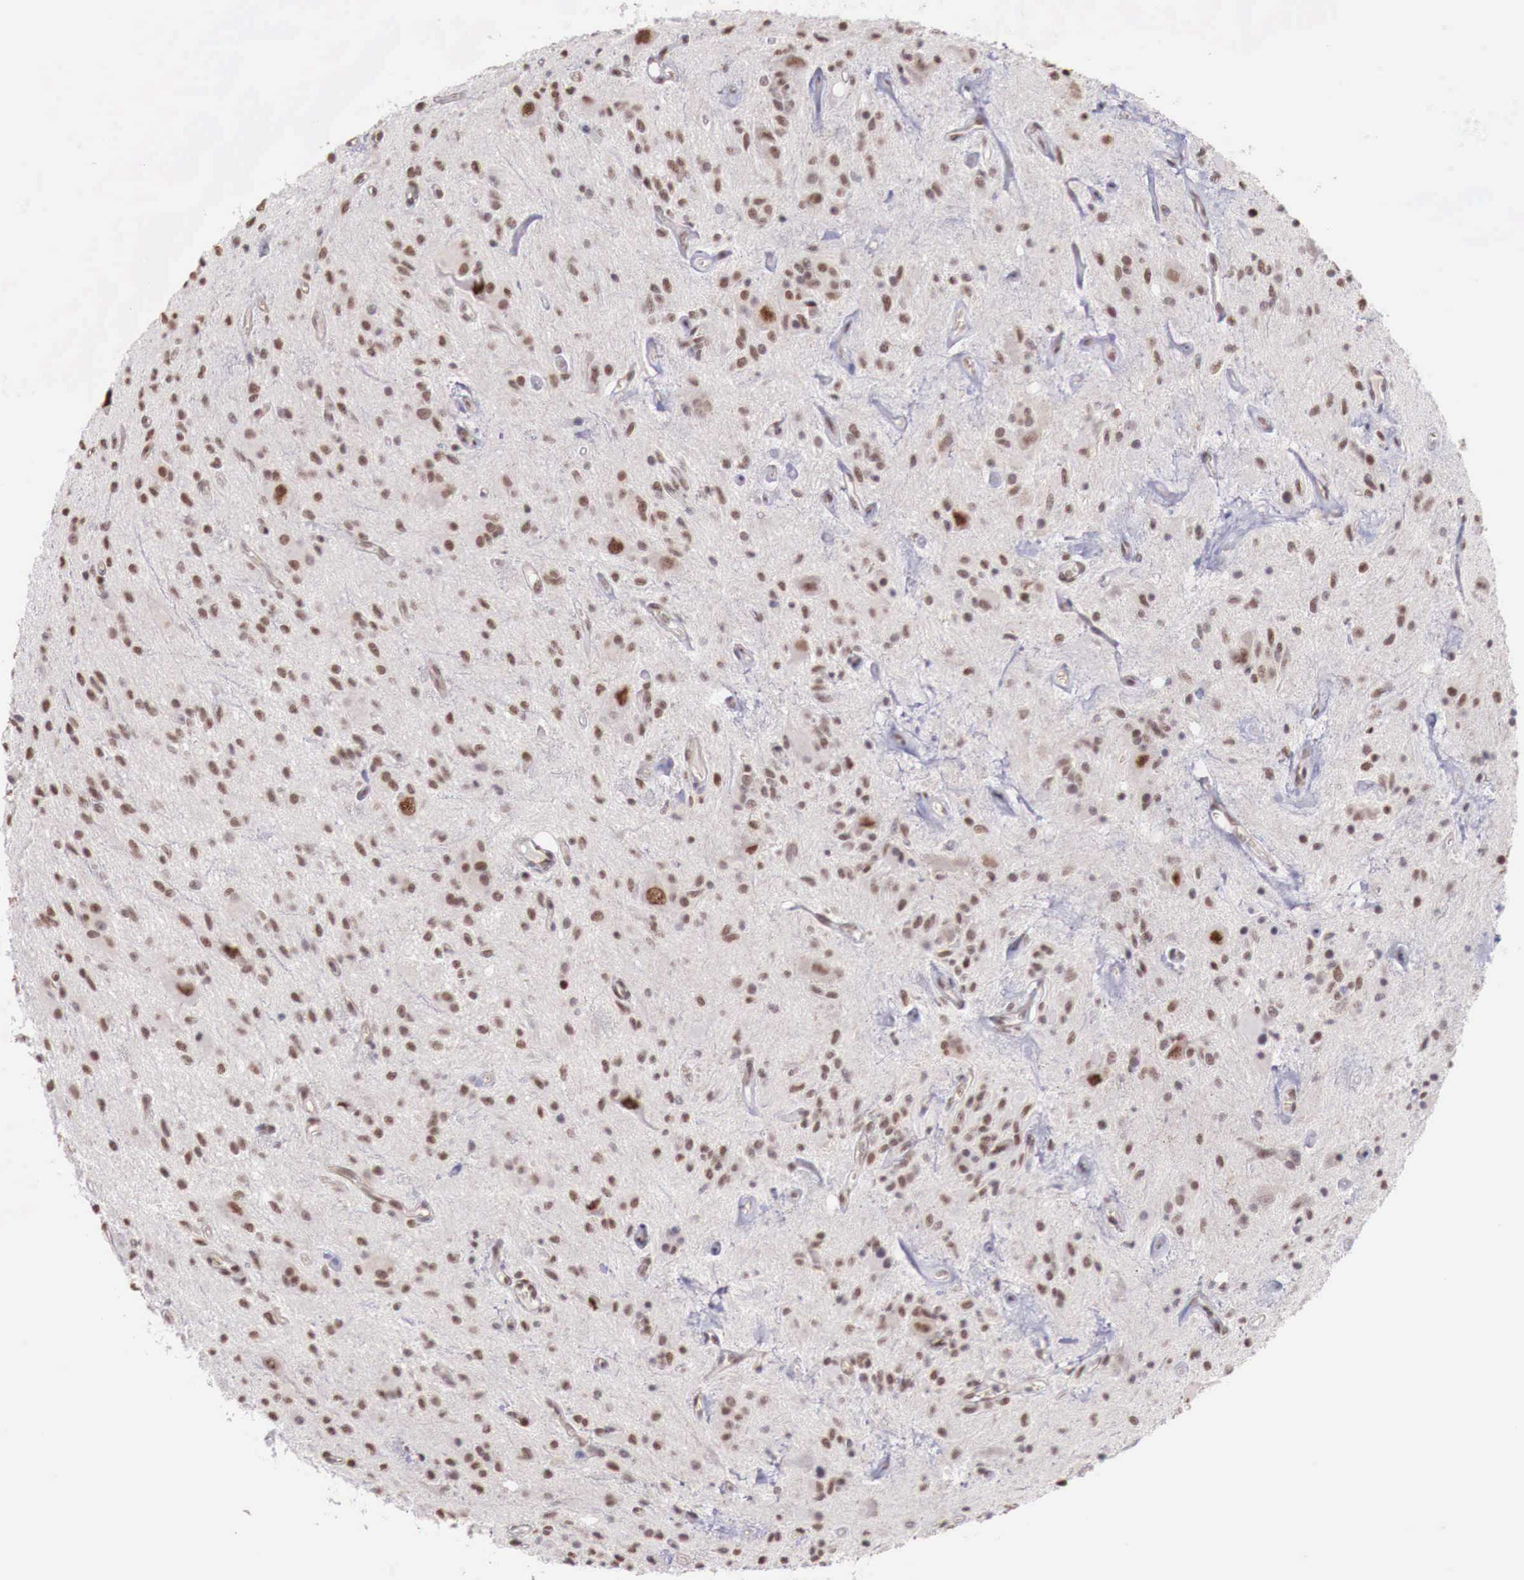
{"staining": {"intensity": "moderate", "quantity": ">75%", "location": "cytoplasmic/membranous,nuclear"}, "tissue": "glioma", "cell_type": "Tumor cells", "image_type": "cancer", "snomed": [{"axis": "morphology", "description": "Glioma, malignant, Low grade"}, {"axis": "topography", "description": "Brain"}], "caption": "IHC (DAB (3,3'-diaminobenzidine)) staining of glioma reveals moderate cytoplasmic/membranous and nuclear protein expression in about >75% of tumor cells.", "gene": "FOXP2", "patient": {"sex": "female", "age": 15}}